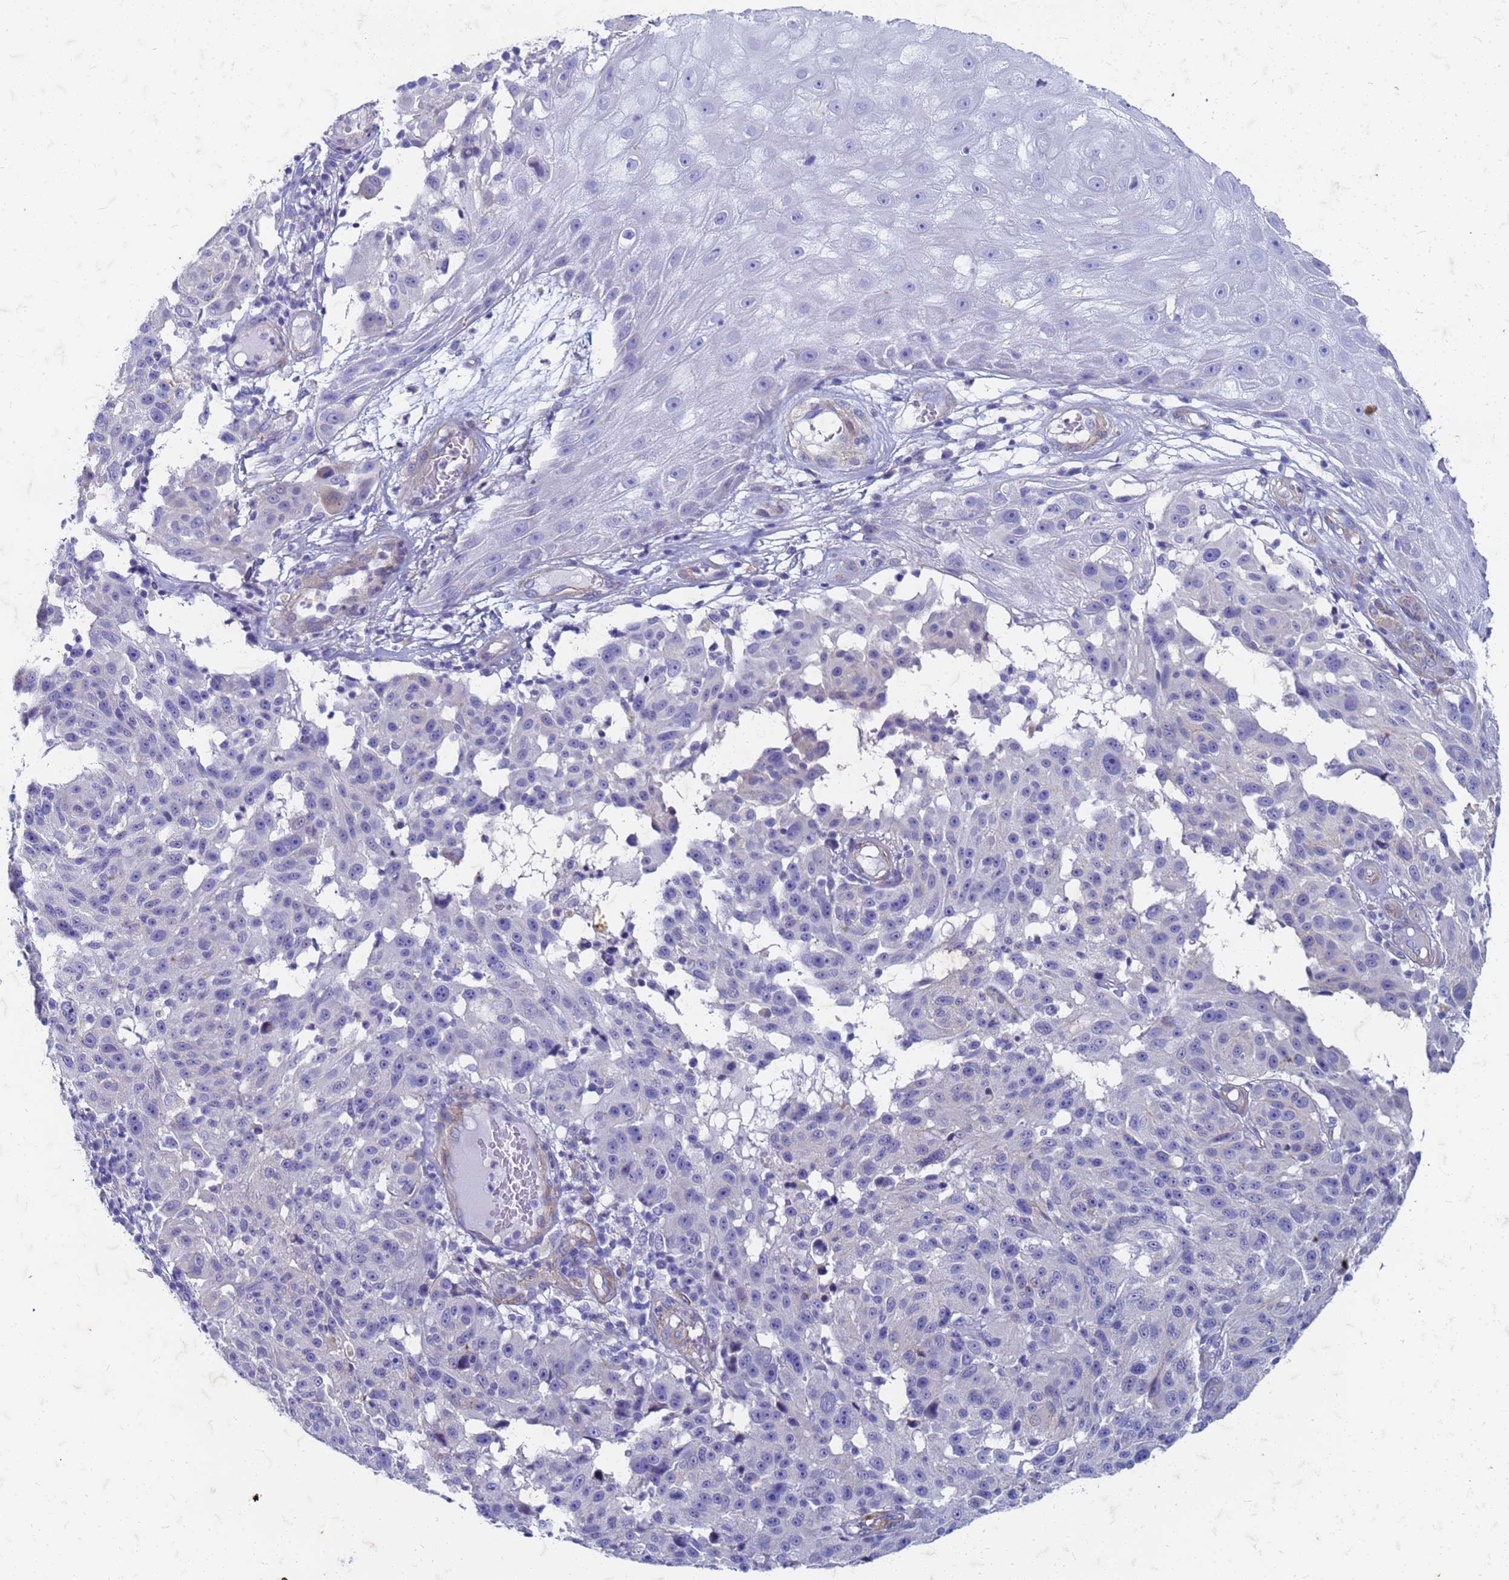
{"staining": {"intensity": "negative", "quantity": "none", "location": "none"}, "tissue": "melanoma", "cell_type": "Tumor cells", "image_type": "cancer", "snomed": [{"axis": "morphology", "description": "Malignant melanoma, NOS"}, {"axis": "topography", "description": "Skin"}], "caption": "The immunohistochemistry histopathology image has no significant staining in tumor cells of melanoma tissue.", "gene": "TRIM64B", "patient": {"sex": "male", "age": 53}}